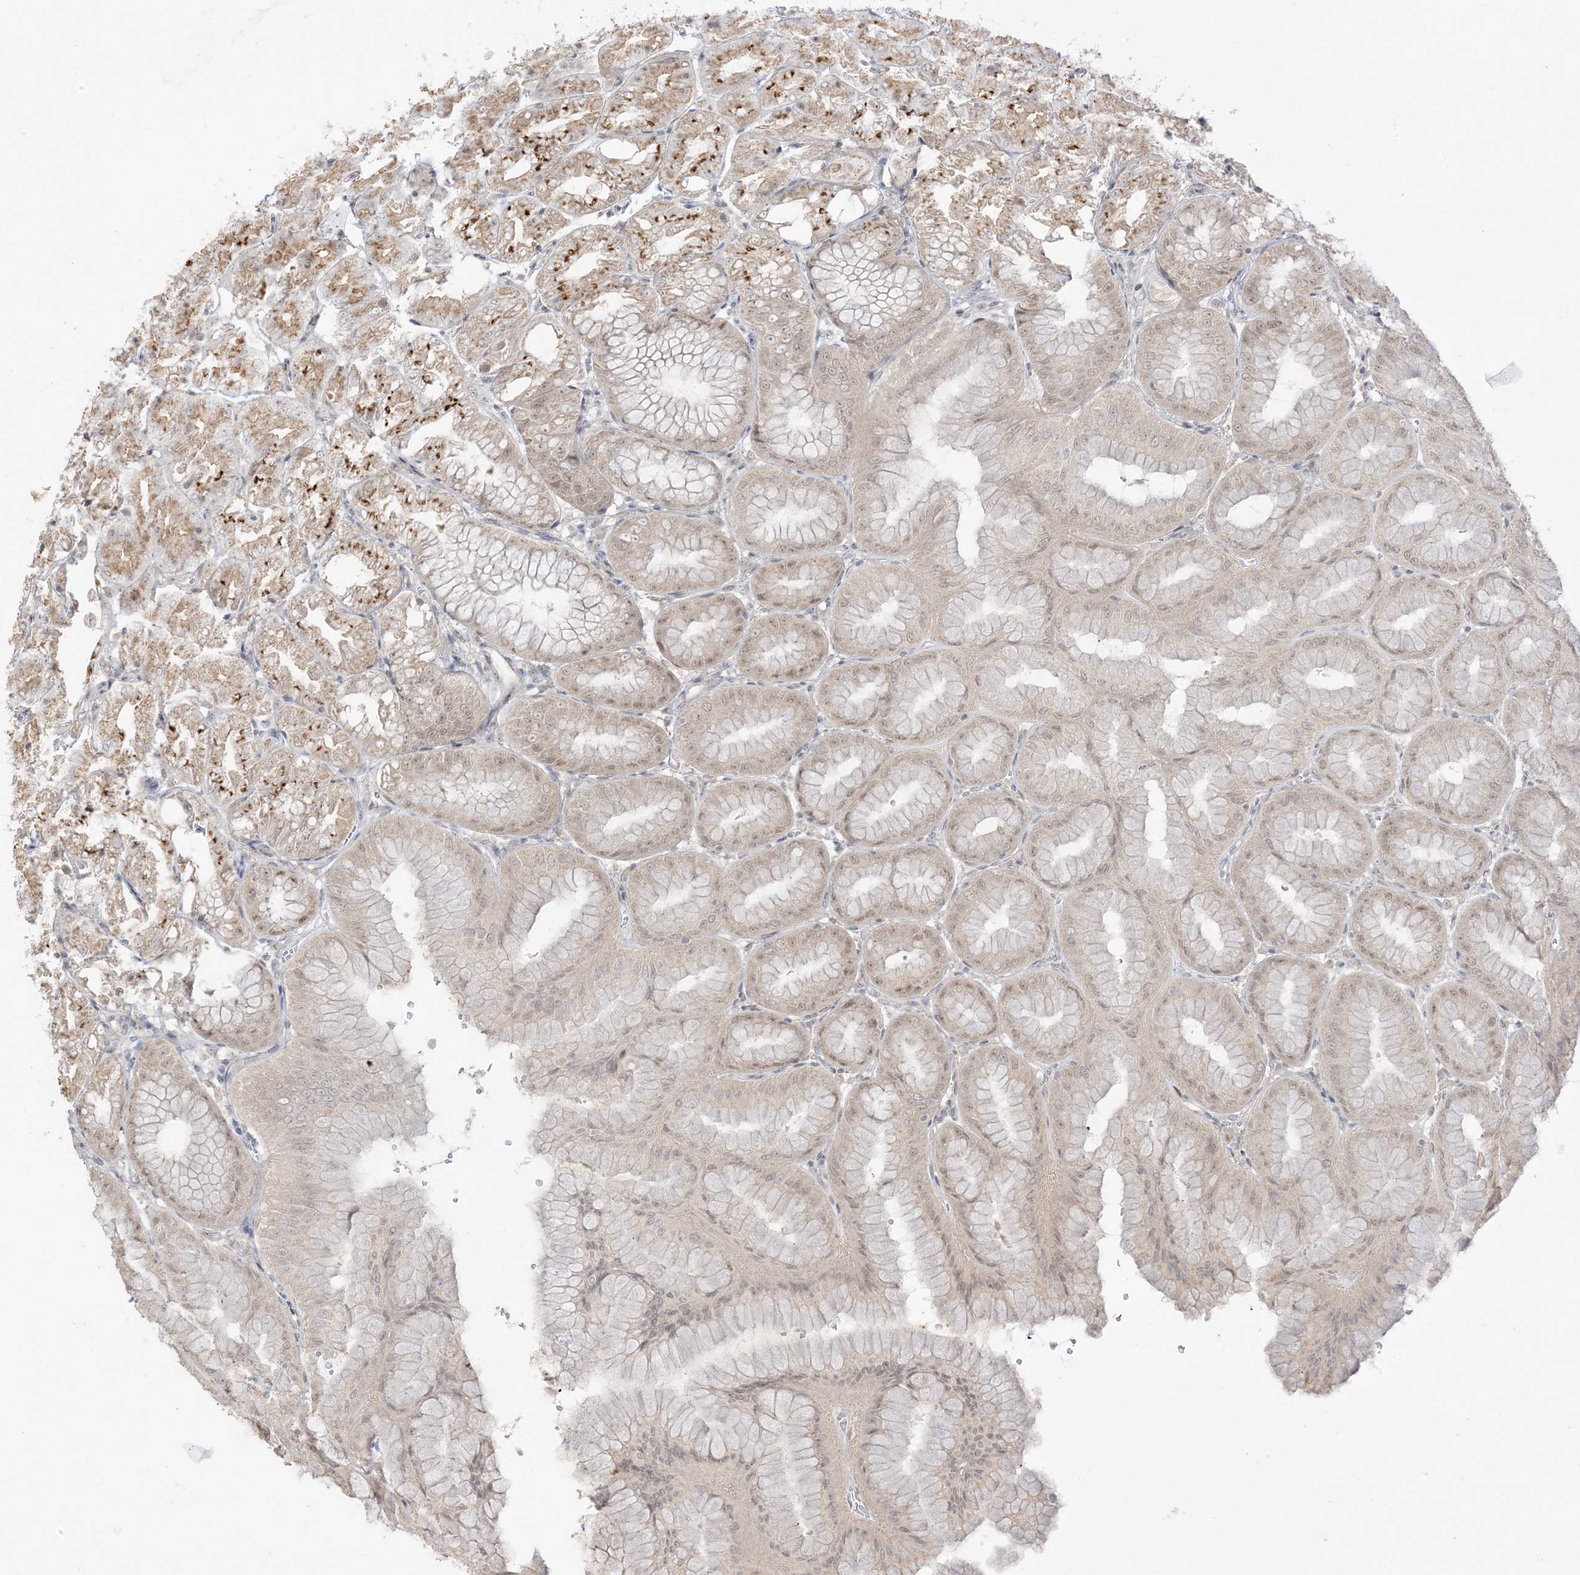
{"staining": {"intensity": "moderate", "quantity": "25%-75%", "location": "cytoplasmic/membranous,nuclear"}, "tissue": "stomach", "cell_type": "Glandular cells", "image_type": "normal", "snomed": [{"axis": "morphology", "description": "Normal tissue, NOS"}, {"axis": "topography", "description": "Stomach, lower"}], "caption": "Protein analysis of benign stomach shows moderate cytoplasmic/membranous,nuclear positivity in approximately 25%-75% of glandular cells.", "gene": "MSL3", "patient": {"sex": "male", "age": 71}}